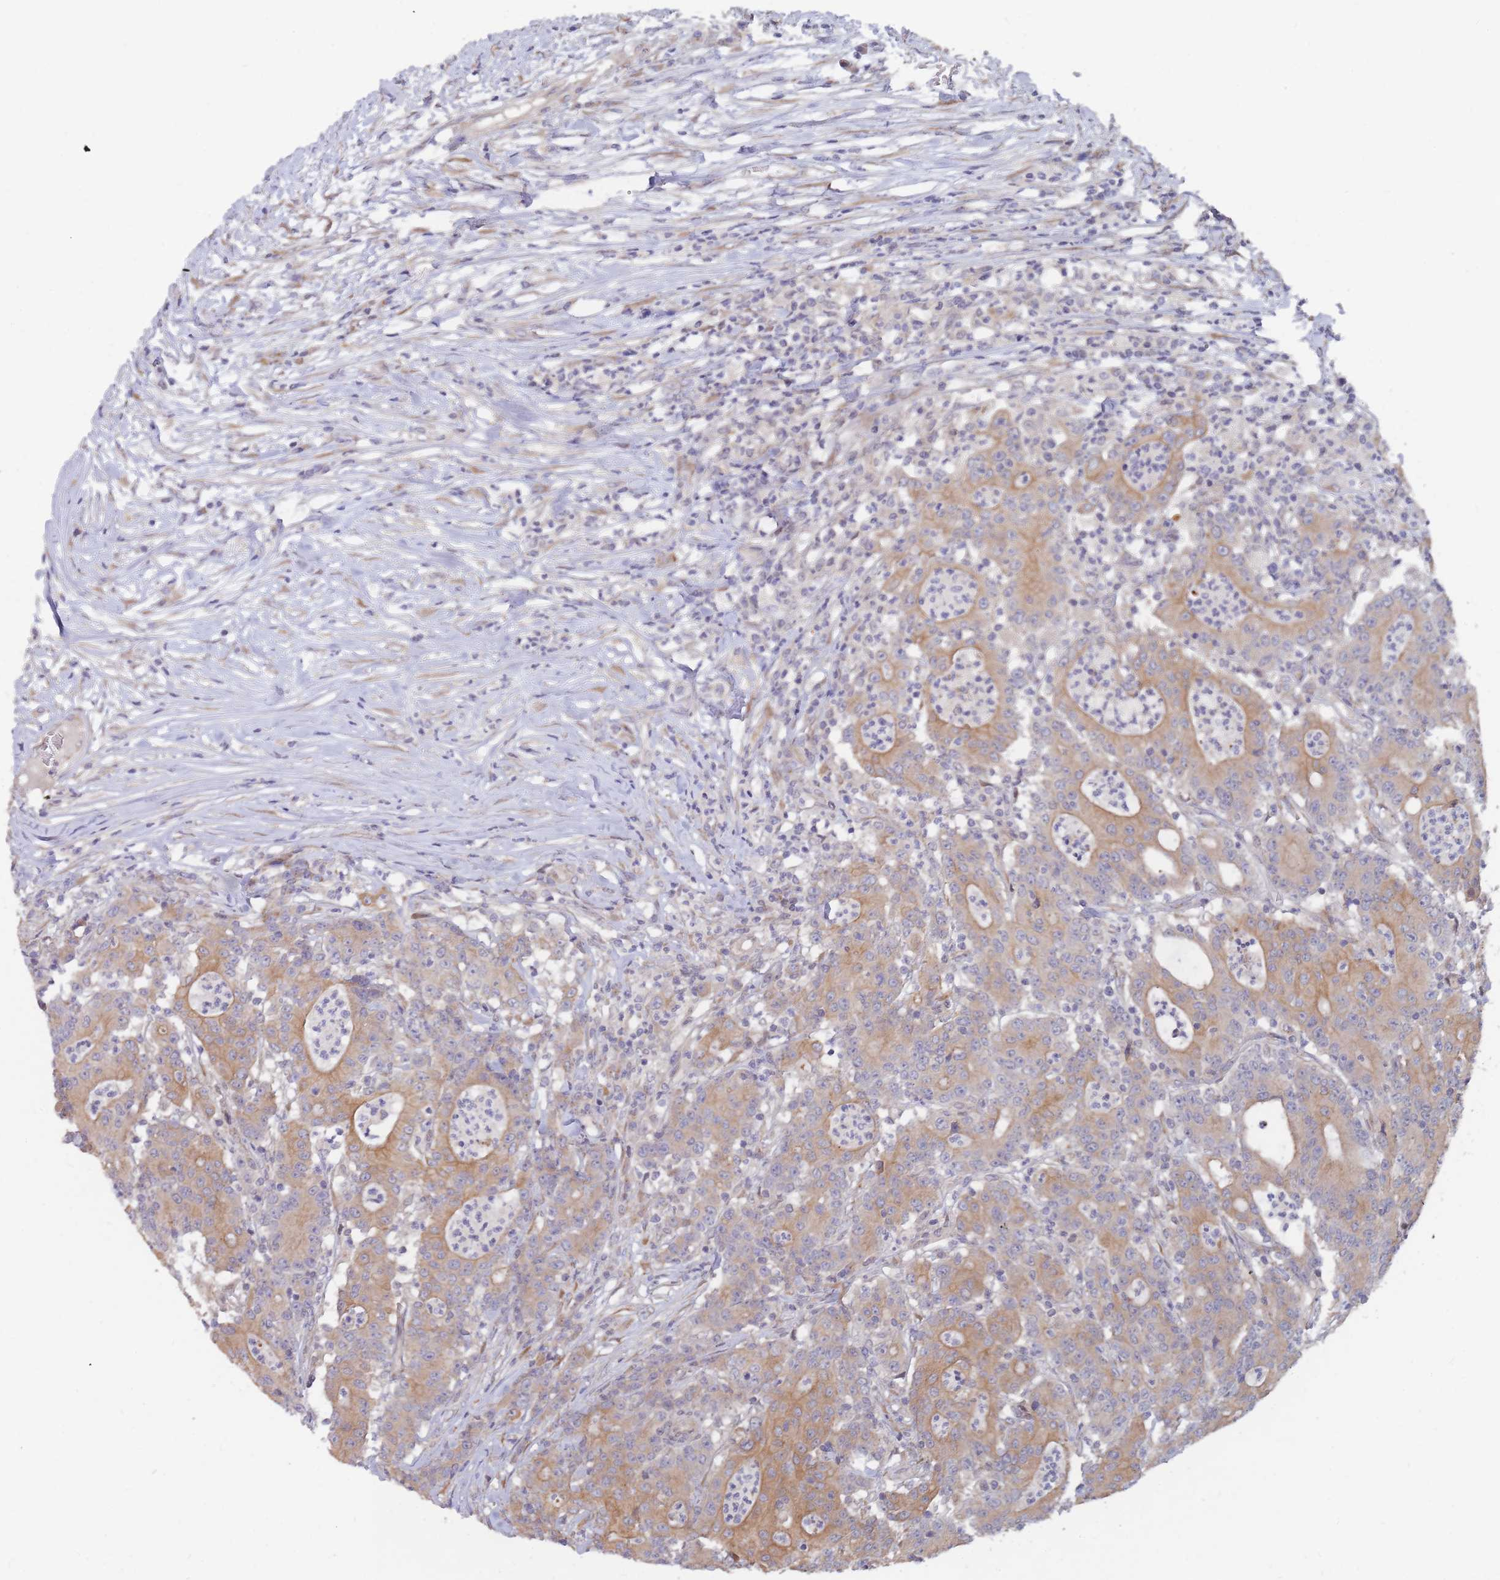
{"staining": {"intensity": "moderate", "quantity": ">75%", "location": "cytoplasmic/membranous"}, "tissue": "colorectal cancer", "cell_type": "Tumor cells", "image_type": "cancer", "snomed": [{"axis": "morphology", "description": "Adenocarcinoma, NOS"}, {"axis": "topography", "description": "Colon"}], "caption": "Colorectal cancer (adenocarcinoma) stained for a protein demonstrates moderate cytoplasmic/membranous positivity in tumor cells.", "gene": "SLC35F5", "patient": {"sex": "male", "age": 83}}